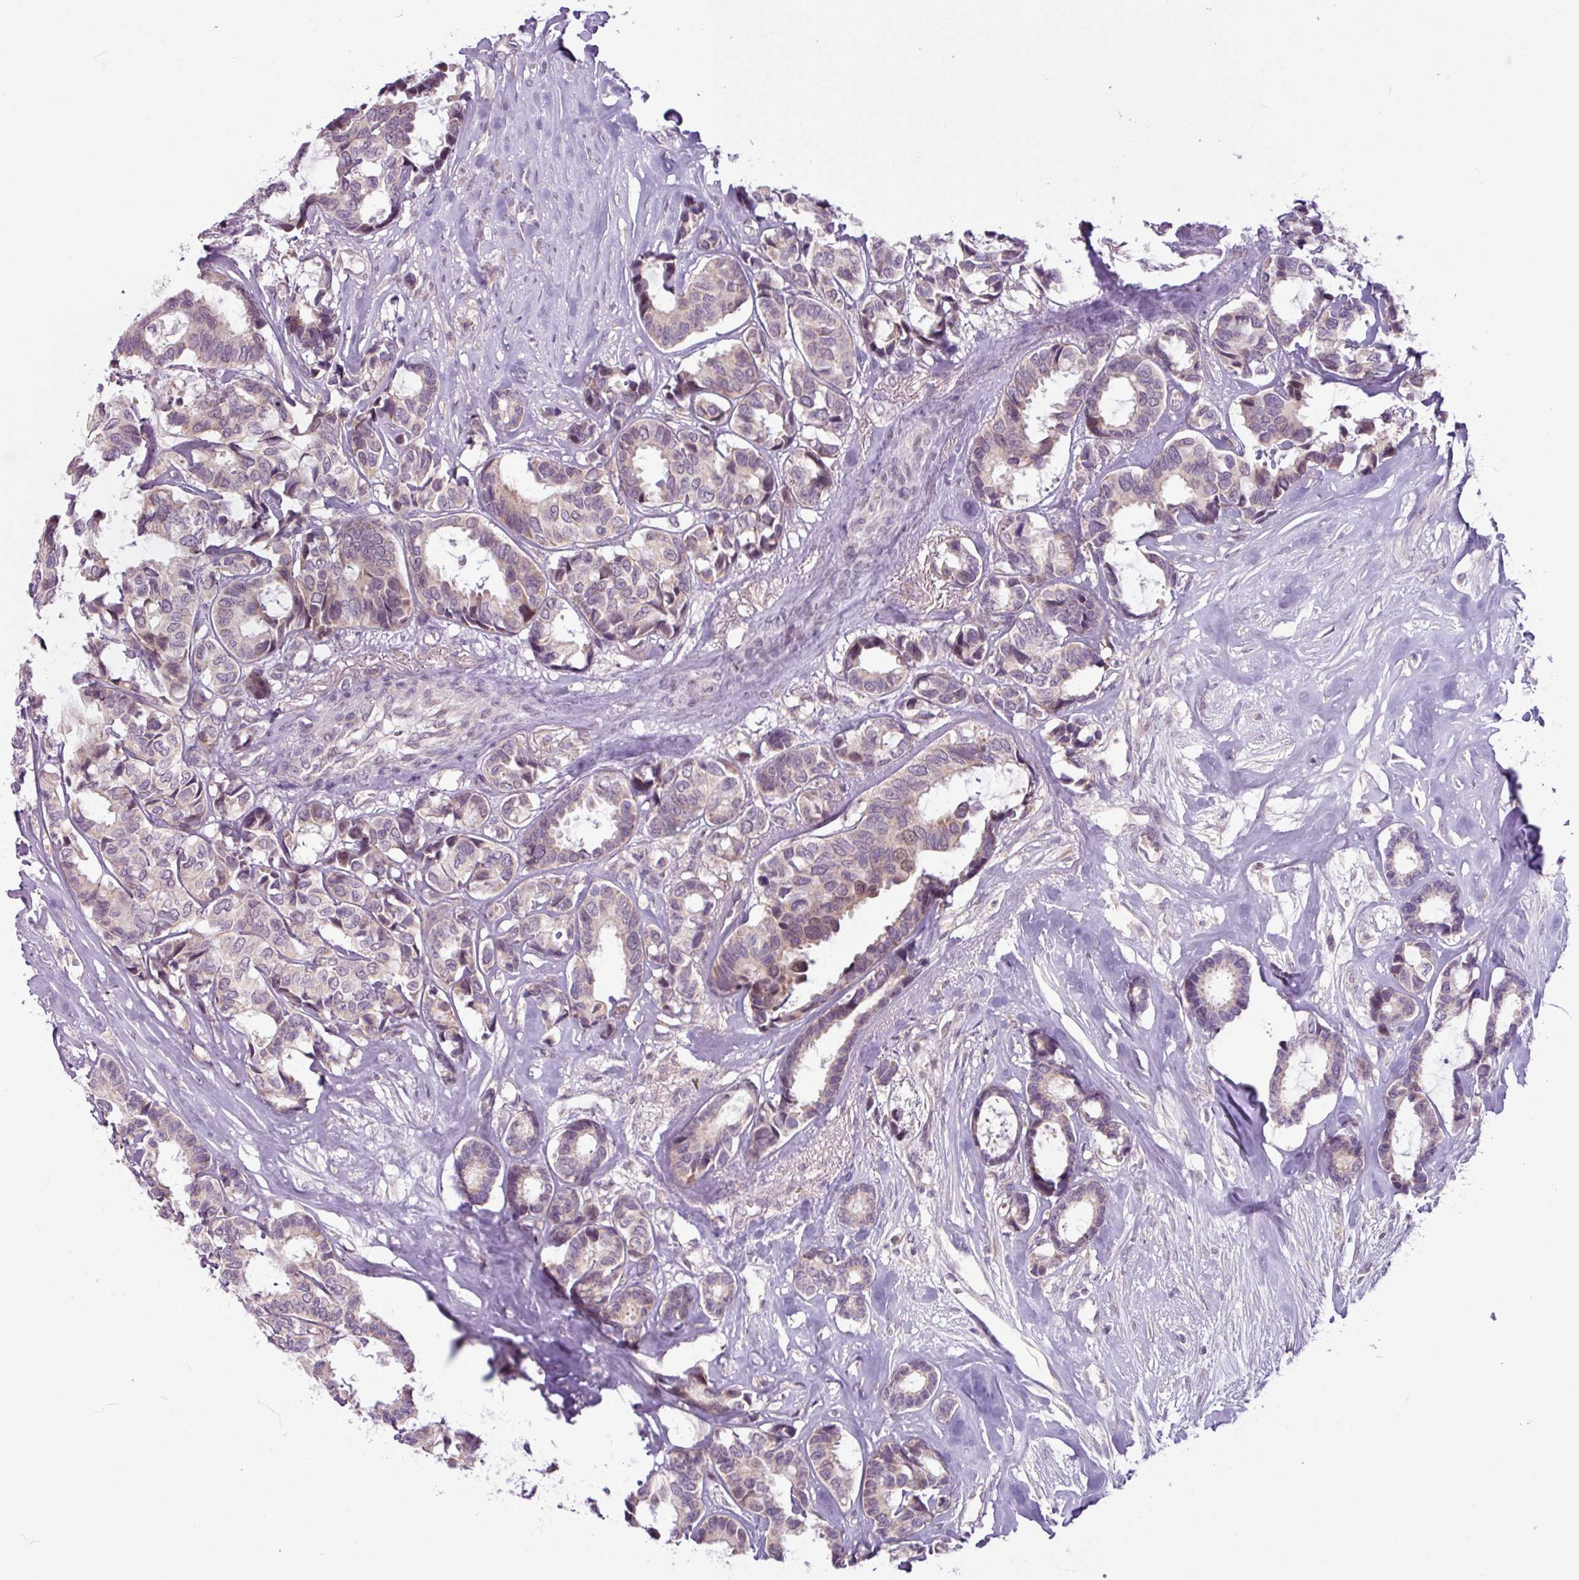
{"staining": {"intensity": "weak", "quantity": "25%-75%", "location": "nuclear"}, "tissue": "breast cancer", "cell_type": "Tumor cells", "image_type": "cancer", "snomed": [{"axis": "morphology", "description": "Duct carcinoma"}, {"axis": "topography", "description": "Breast"}], "caption": "Tumor cells display weak nuclear staining in approximately 25%-75% of cells in breast invasive ductal carcinoma. (DAB IHC with brightfield microscopy, high magnification).", "gene": "OGFOD3", "patient": {"sex": "female", "age": 87}}